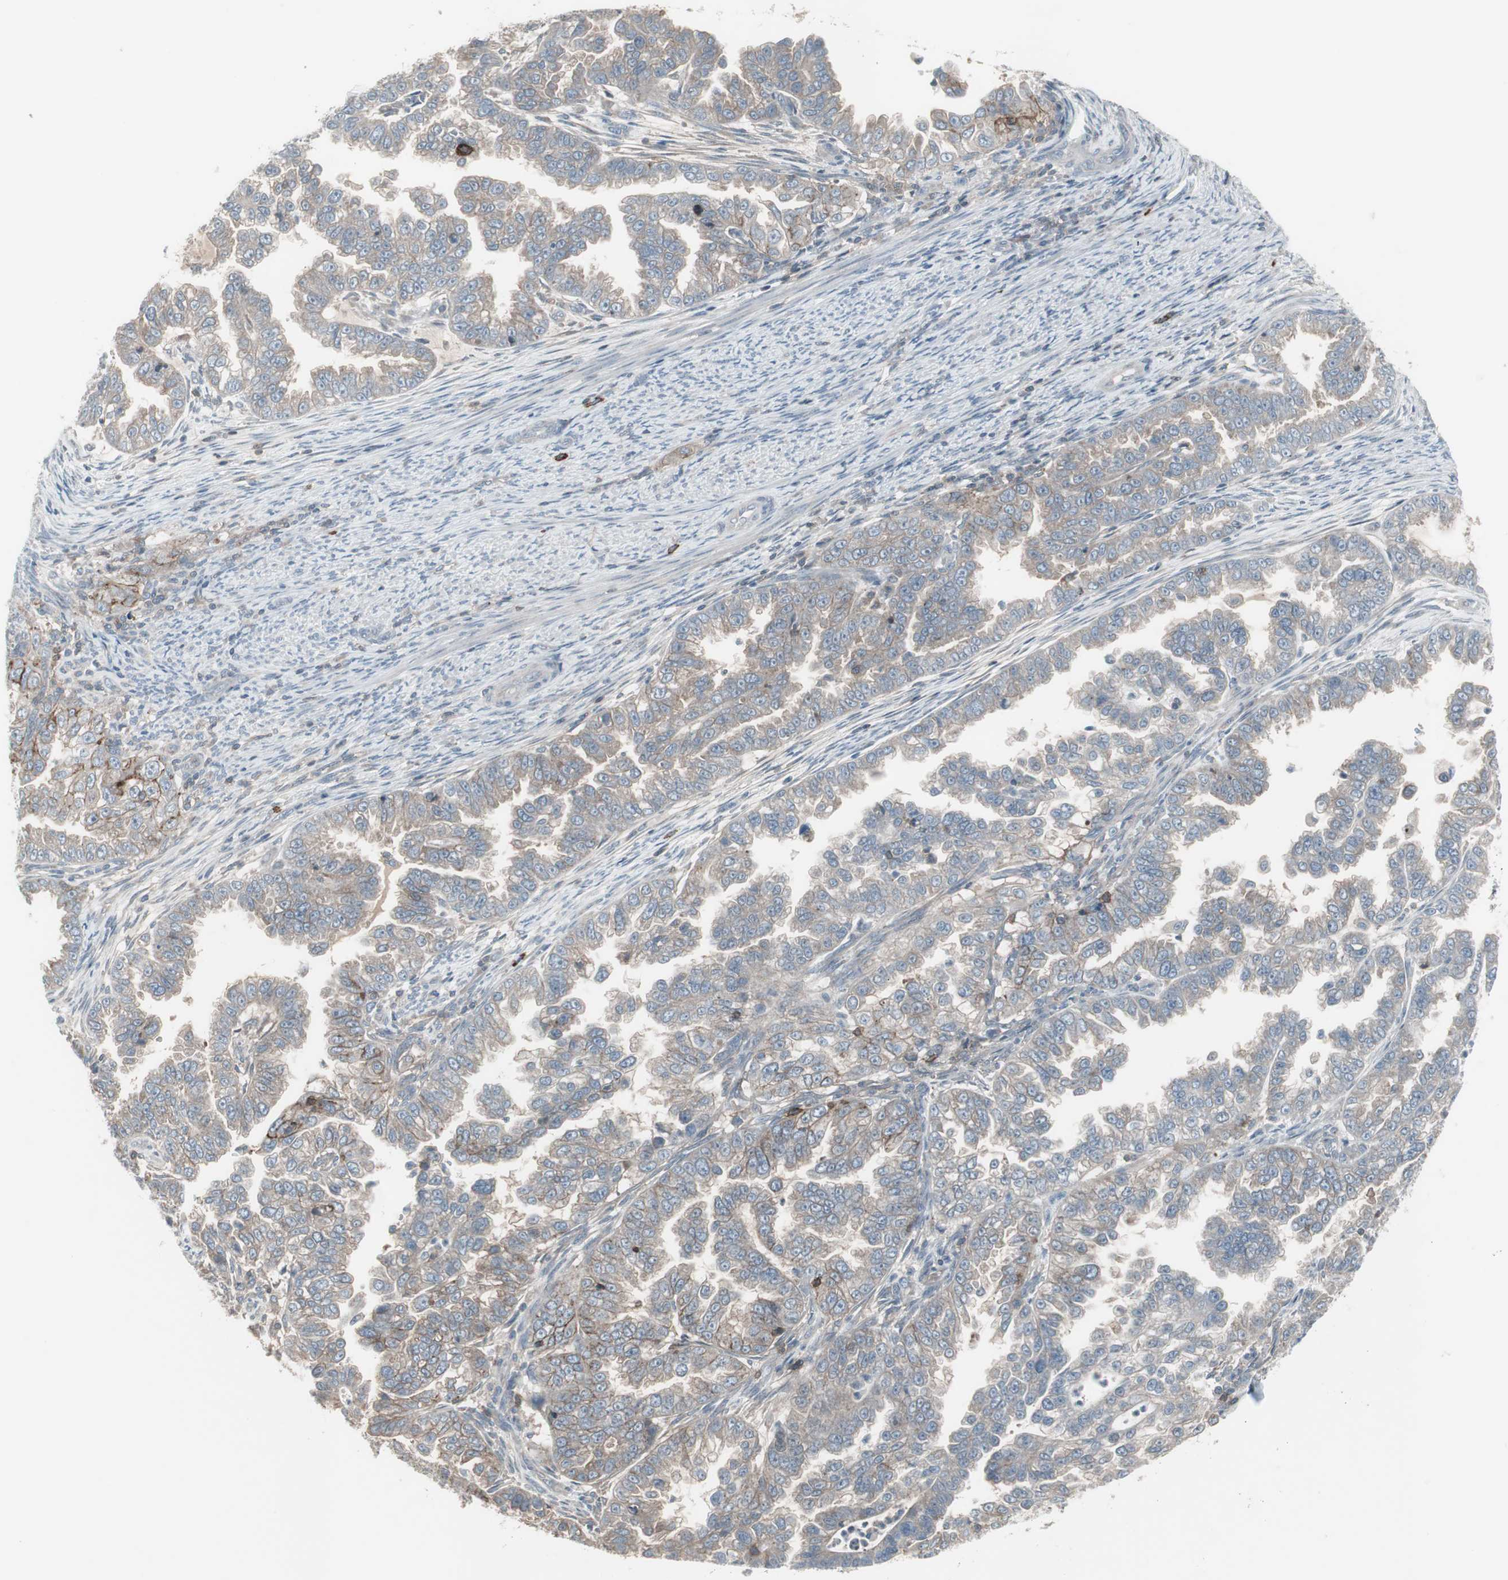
{"staining": {"intensity": "moderate", "quantity": "25%-75%", "location": "cytoplasmic/membranous"}, "tissue": "endometrial cancer", "cell_type": "Tumor cells", "image_type": "cancer", "snomed": [{"axis": "morphology", "description": "Adenocarcinoma, NOS"}, {"axis": "topography", "description": "Endometrium"}], "caption": "An immunohistochemistry (IHC) image of neoplastic tissue is shown. Protein staining in brown highlights moderate cytoplasmic/membranous positivity in endometrial cancer within tumor cells.", "gene": "ZSCAN32", "patient": {"sex": "female", "age": 85}}